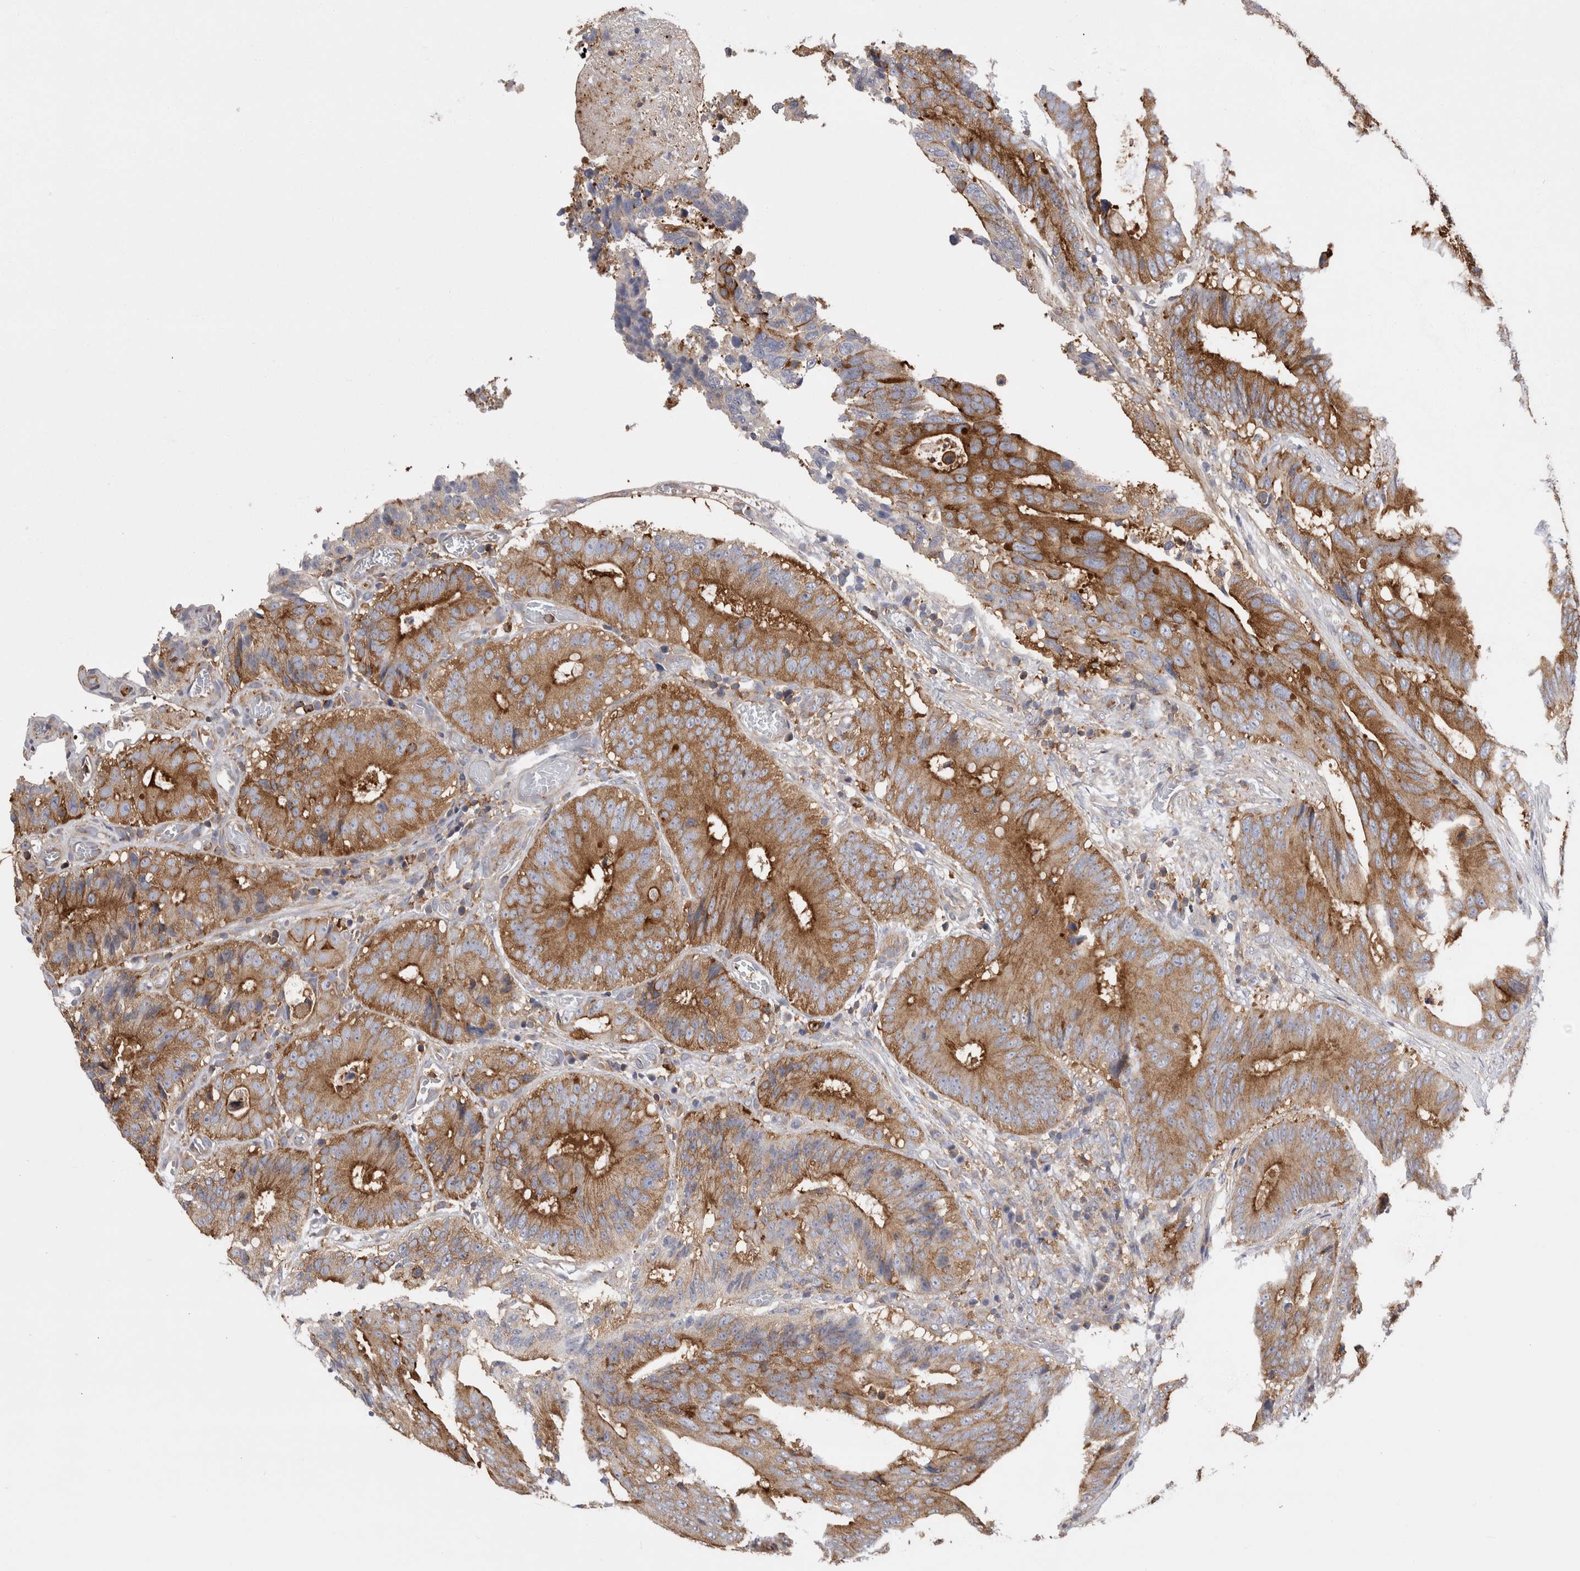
{"staining": {"intensity": "strong", "quantity": ">75%", "location": "cytoplasmic/membranous"}, "tissue": "colorectal cancer", "cell_type": "Tumor cells", "image_type": "cancer", "snomed": [{"axis": "morphology", "description": "Adenocarcinoma, NOS"}, {"axis": "topography", "description": "Colon"}], "caption": "High-power microscopy captured an immunohistochemistry histopathology image of colorectal adenocarcinoma, revealing strong cytoplasmic/membranous expression in about >75% of tumor cells. (DAB (3,3'-diaminobenzidine) IHC, brown staining for protein, blue staining for nuclei).", "gene": "RAB11FIP1", "patient": {"sex": "male", "age": 83}}